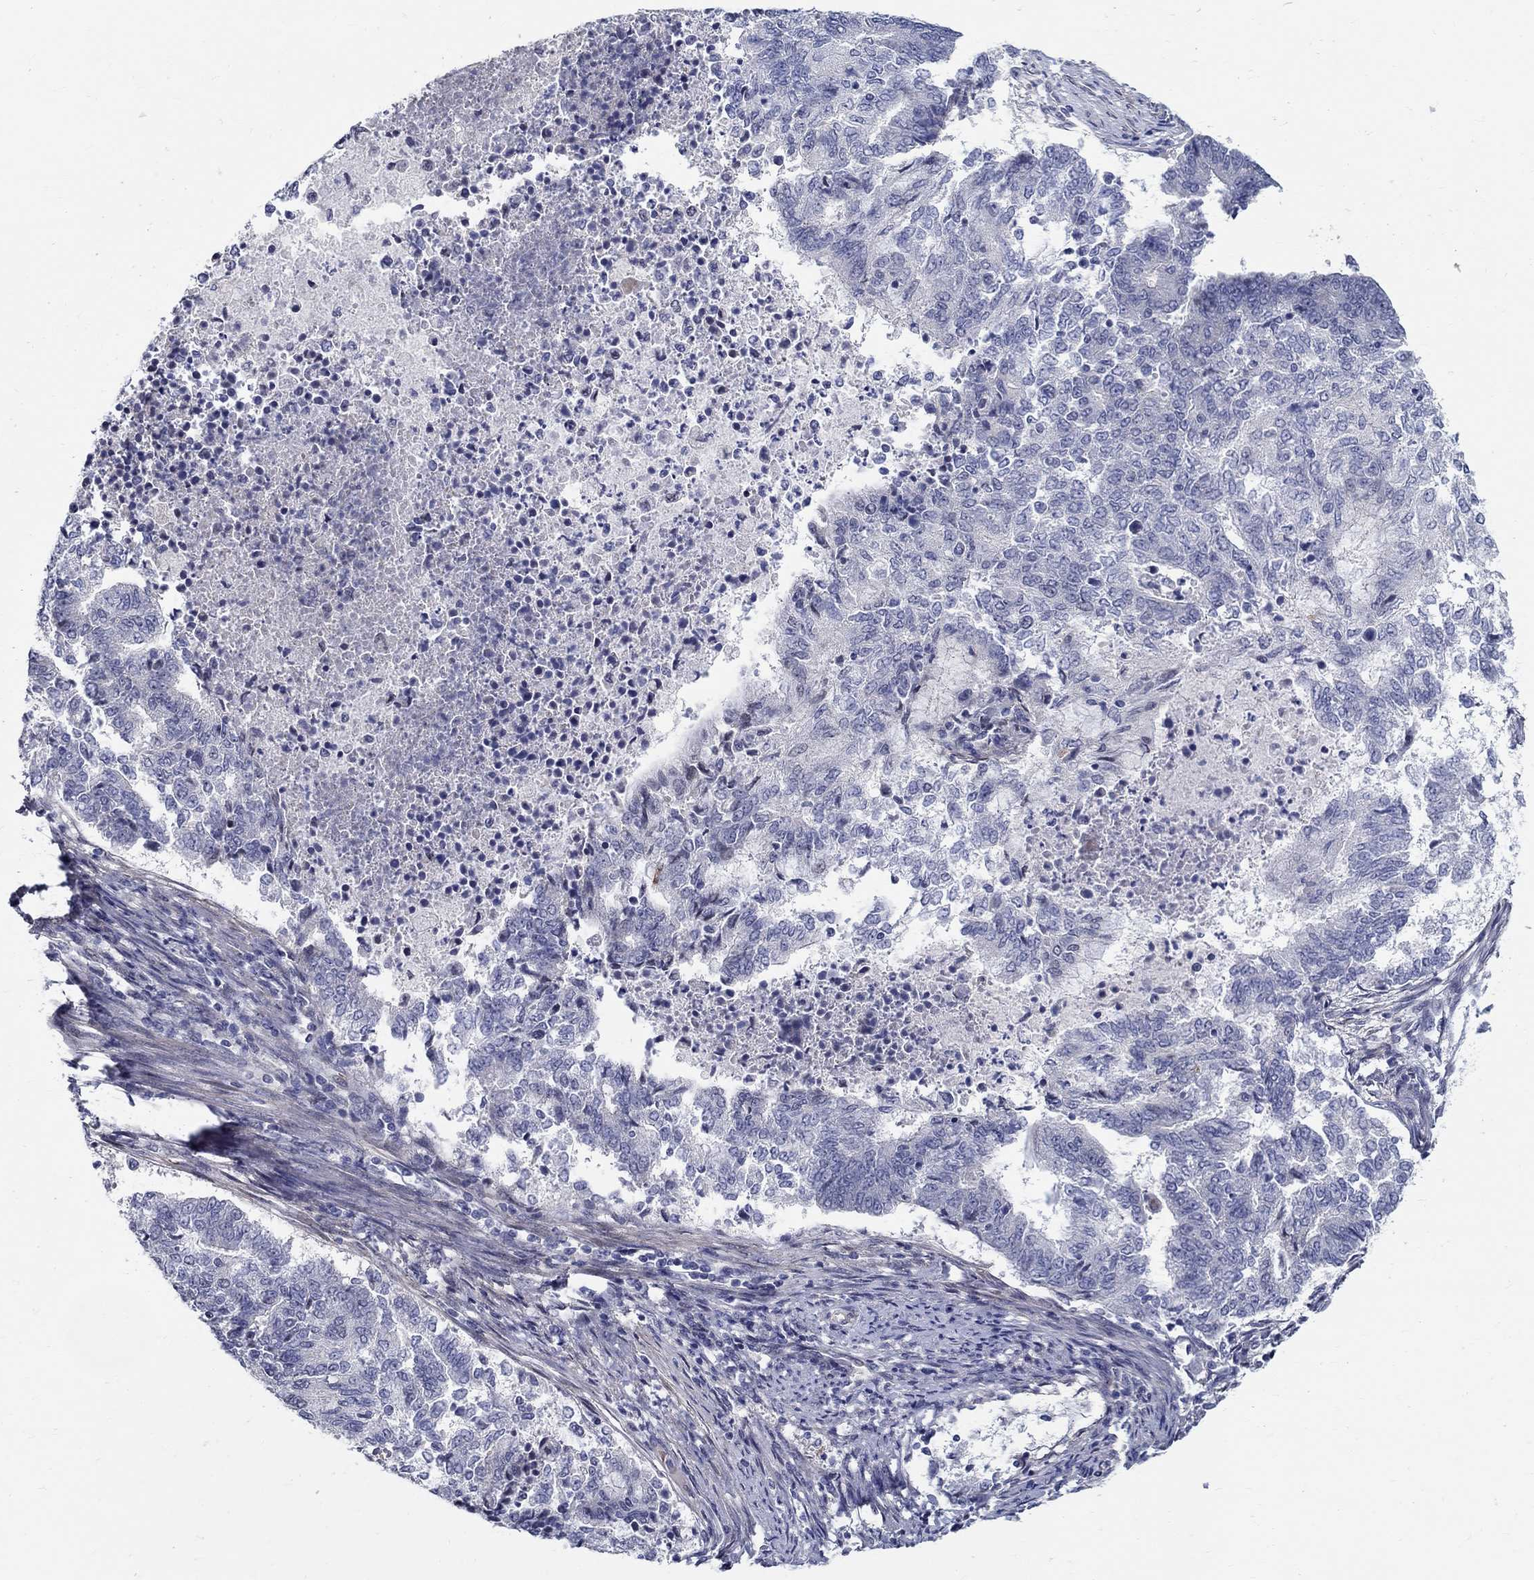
{"staining": {"intensity": "negative", "quantity": "none", "location": "none"}, "tissue": "endometrial cancer", "cell_type": "Tumor cells", "image_type": "cancer", "snomed": [{"axis": "morphology", "description": "Adenocarcinoma, NOS"}, {"axis": "topography", "description": "Endometrium"}], "caption": "This photomicrograph is of endometrial adenocarcinoma stained with immunohistochemistry to label a protein in brown with the nuclei are counter-stained blue. There is no expression in tumor cells.", "gene": "C16orf46", "patient": {"sex": "female", "age": 65}}